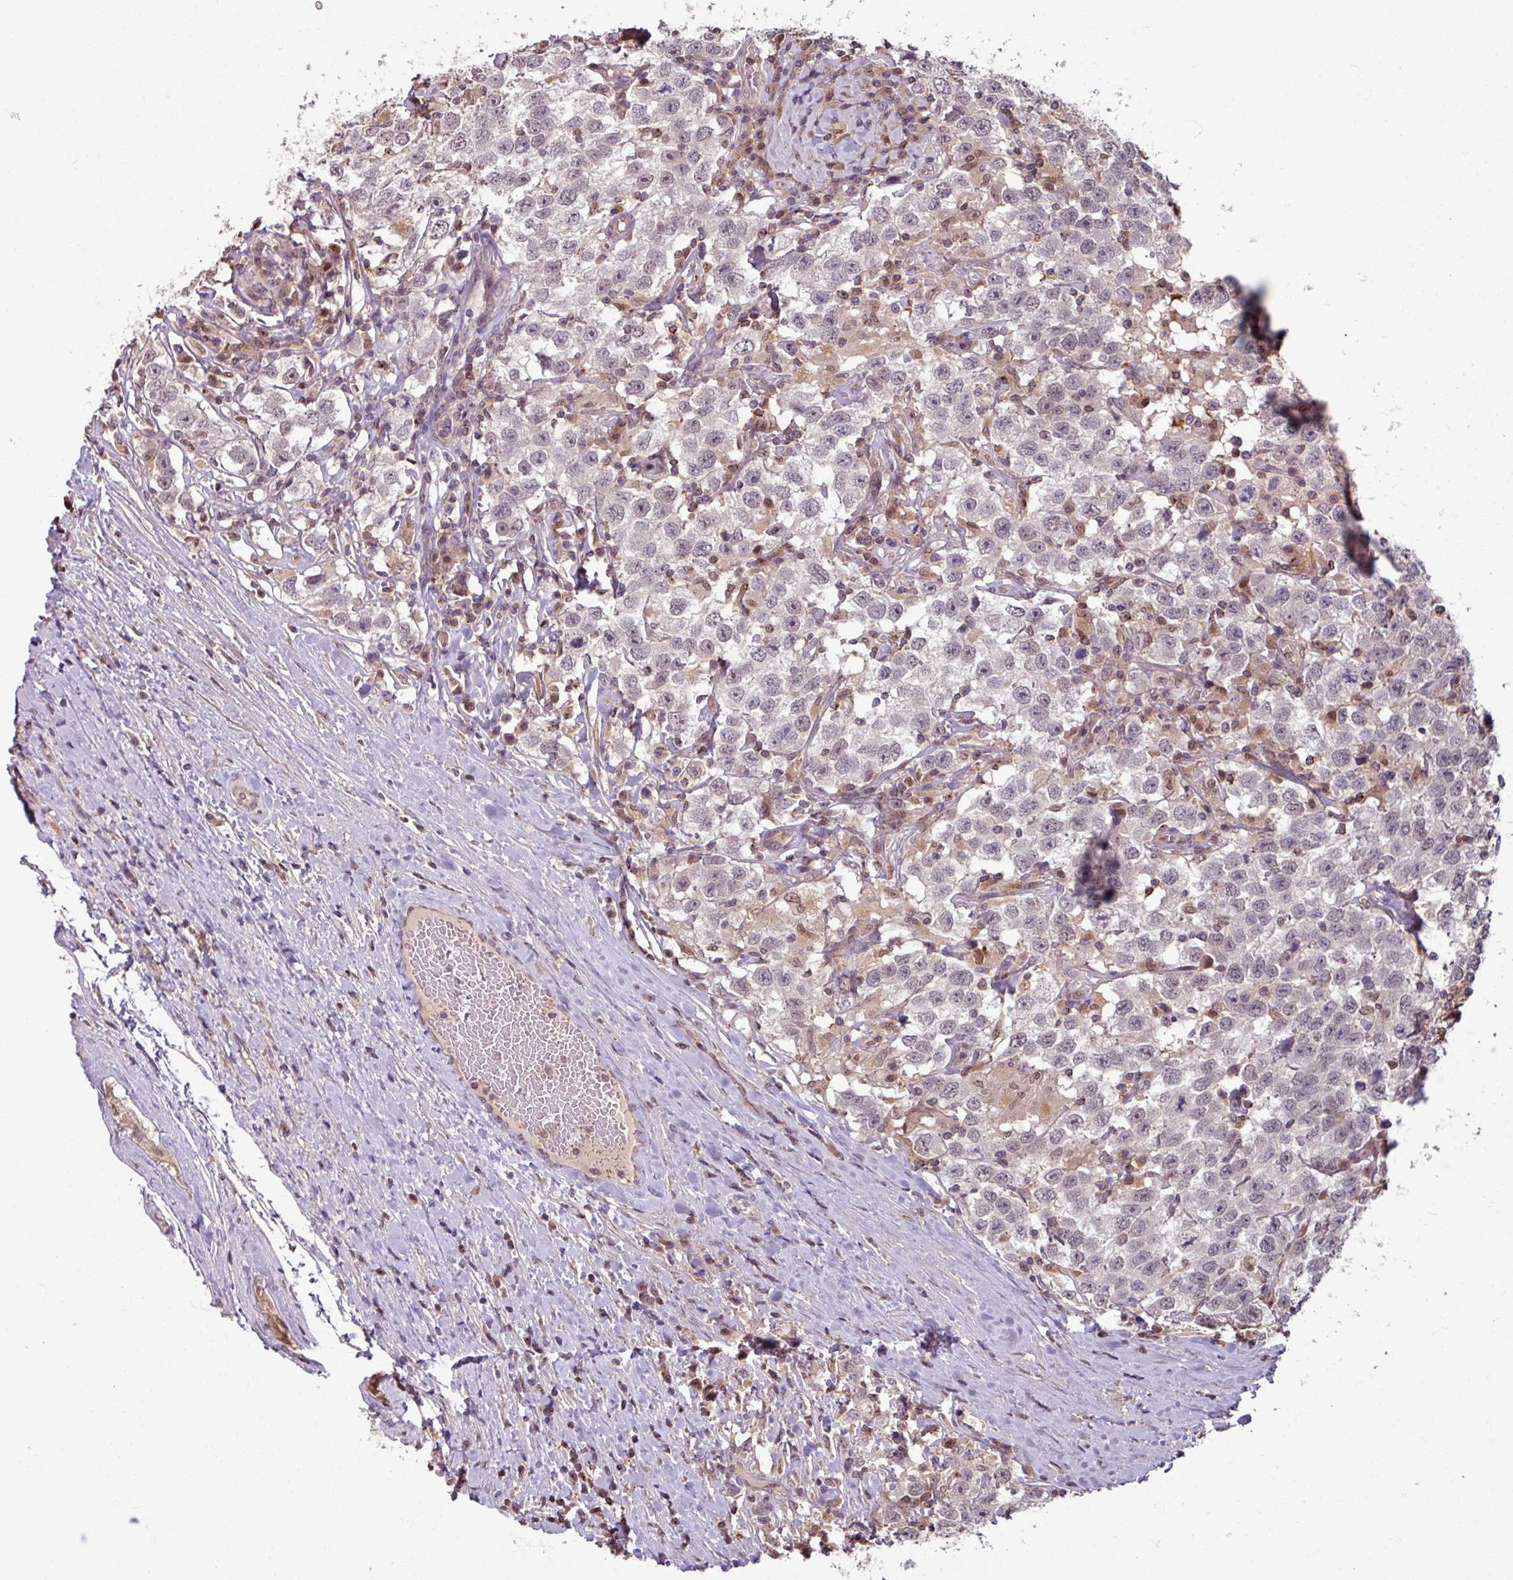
{"staining": {"intensity": "weak", "quantity": "<25%", "location": "nuclear"}, "tissue": "testis cancer", "cell_type": "Tumor cells", "image_type": "cancer", "snomed": [{"axis": "morphology", "description": "Seminoma, NOS"}, {"axis": "topography", "description": "Testis"}], "caption": "Protein analysis of testis seminoma shows no significant staining in tumor cells.", "gene": "OR6B1", "patient": {"sex": "male", "age": 41}}